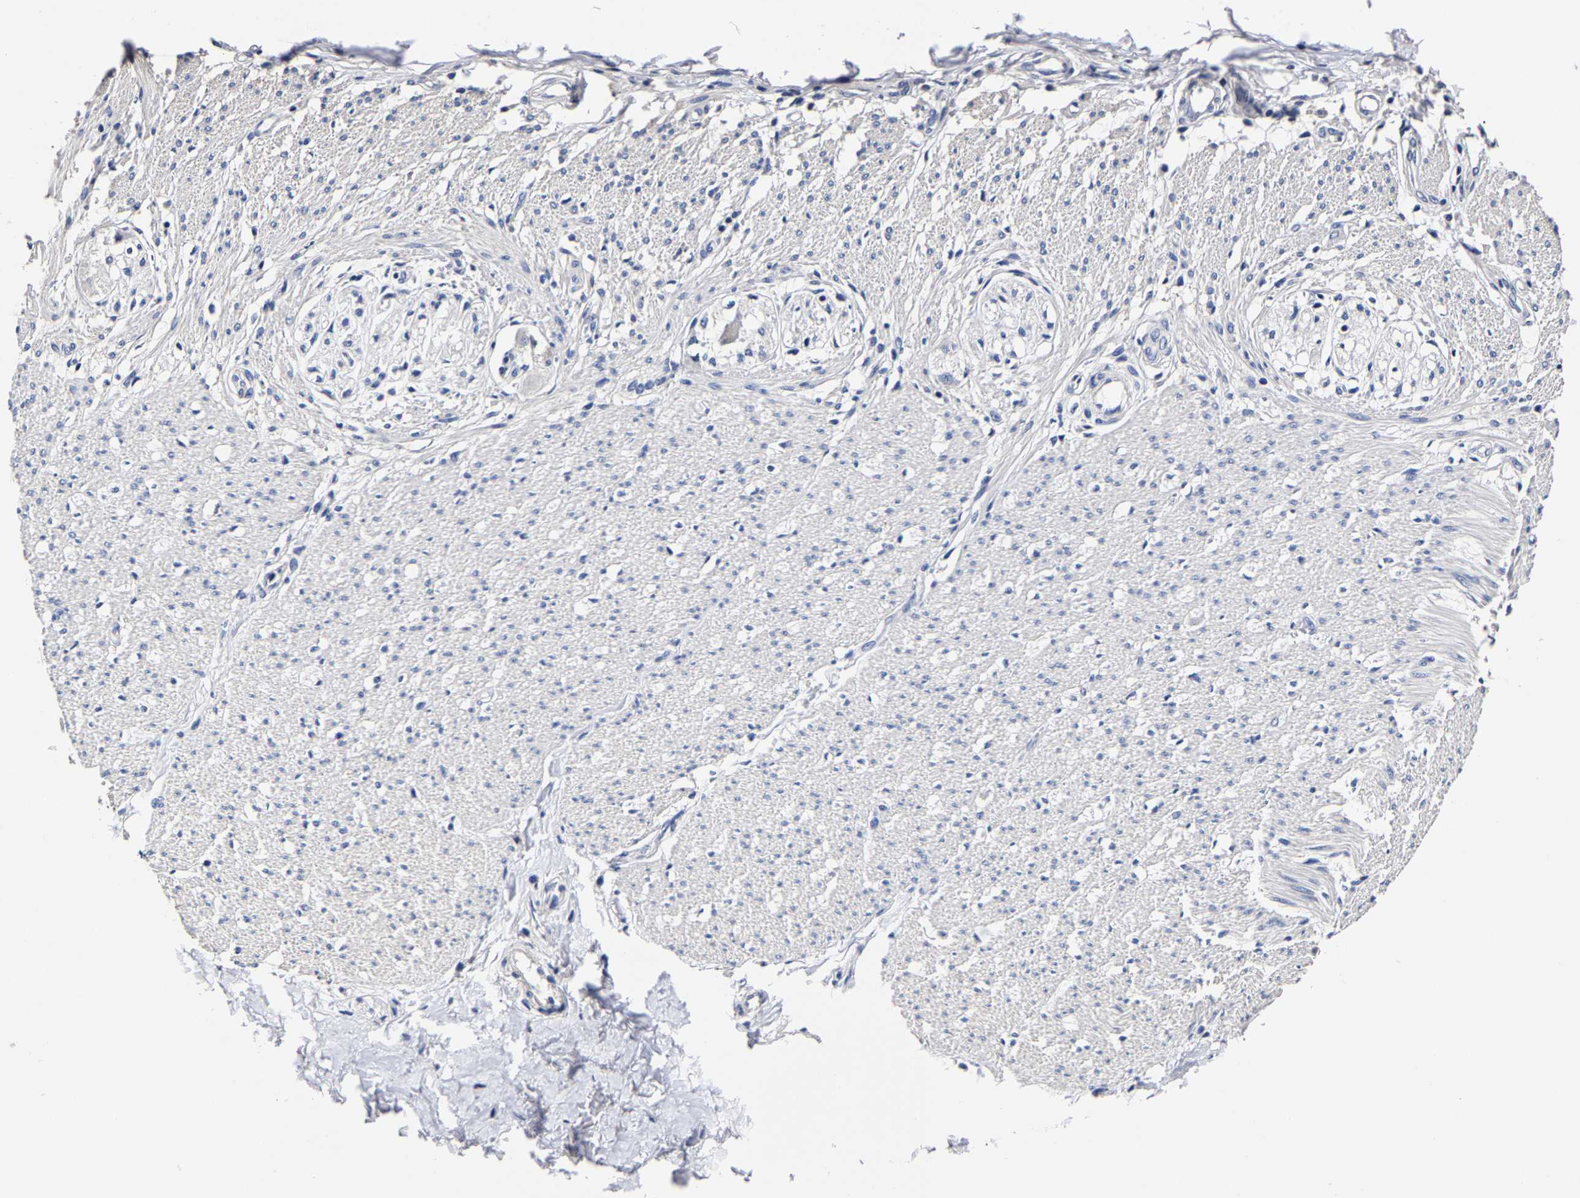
{"staining": {"intensity": "negative", "quantity": "none", "location": "none"}, "tissue": "smooth muscle", "cell_type": "Smooth muscle cells", "image_type": "normal", "snomed": [{"axis": "morphology", "description": "Normal tissue, NOS"}, {"axis": "morphology", "description": "Adenocarcinoma, NOS"}, {"axis": "topography", "description": "Colon"}, {"axis": "topography", "description": "Peripheral nerve tissue"}], "caption": "Immunohistochemical staining of benign human smooth muscle shows no significant staining in smooth muscle cells. Brightfield microscopy of IHC stained with DAB (brown) and hematoxylin (blue), captured at high magnification.", "gene": "AKAP4", "patient": {"sex": "male", "age": 14}}